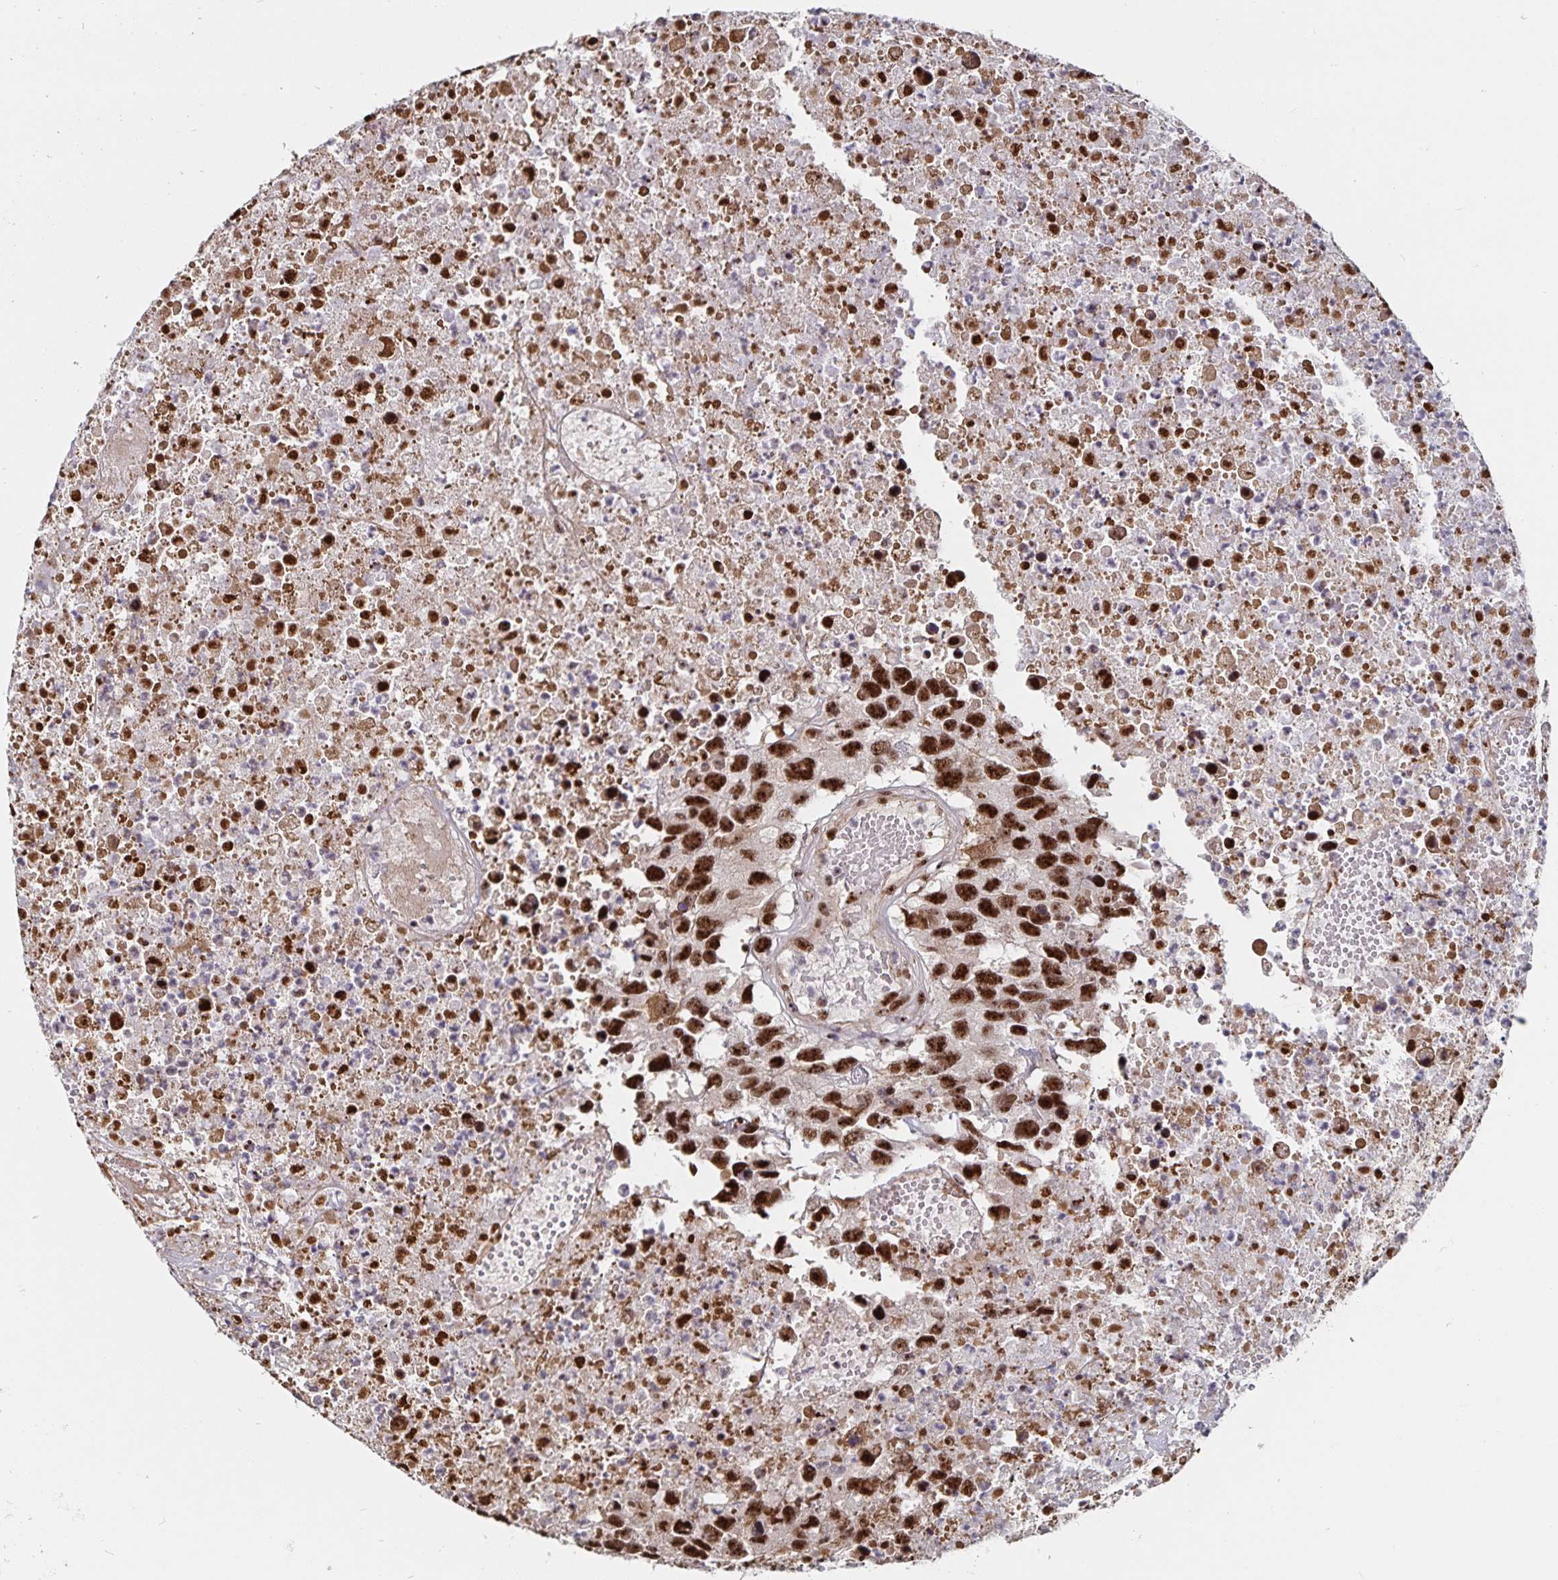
{"staining": {"intensity": "strong", "quantity": ">75%", "location": "nuclear"}, "tissue": "testis cancer", "cell_type": "Tumor cells", "image_type": "cancer", "snomed": [{"axis": "morphology", "description": "Carcinoma, Embryonal, NOS"}, {"axis": "topography", "description": "Testis"}], "caption": "An IHC image of tumor tissue is shown. Protein staining in brown shows strong nuclear positivity in testis cancer (embryonal carcinoma) within tumor cells.", "gene": "LAS1L", "patient": {"sex": "male", "age": 83}}